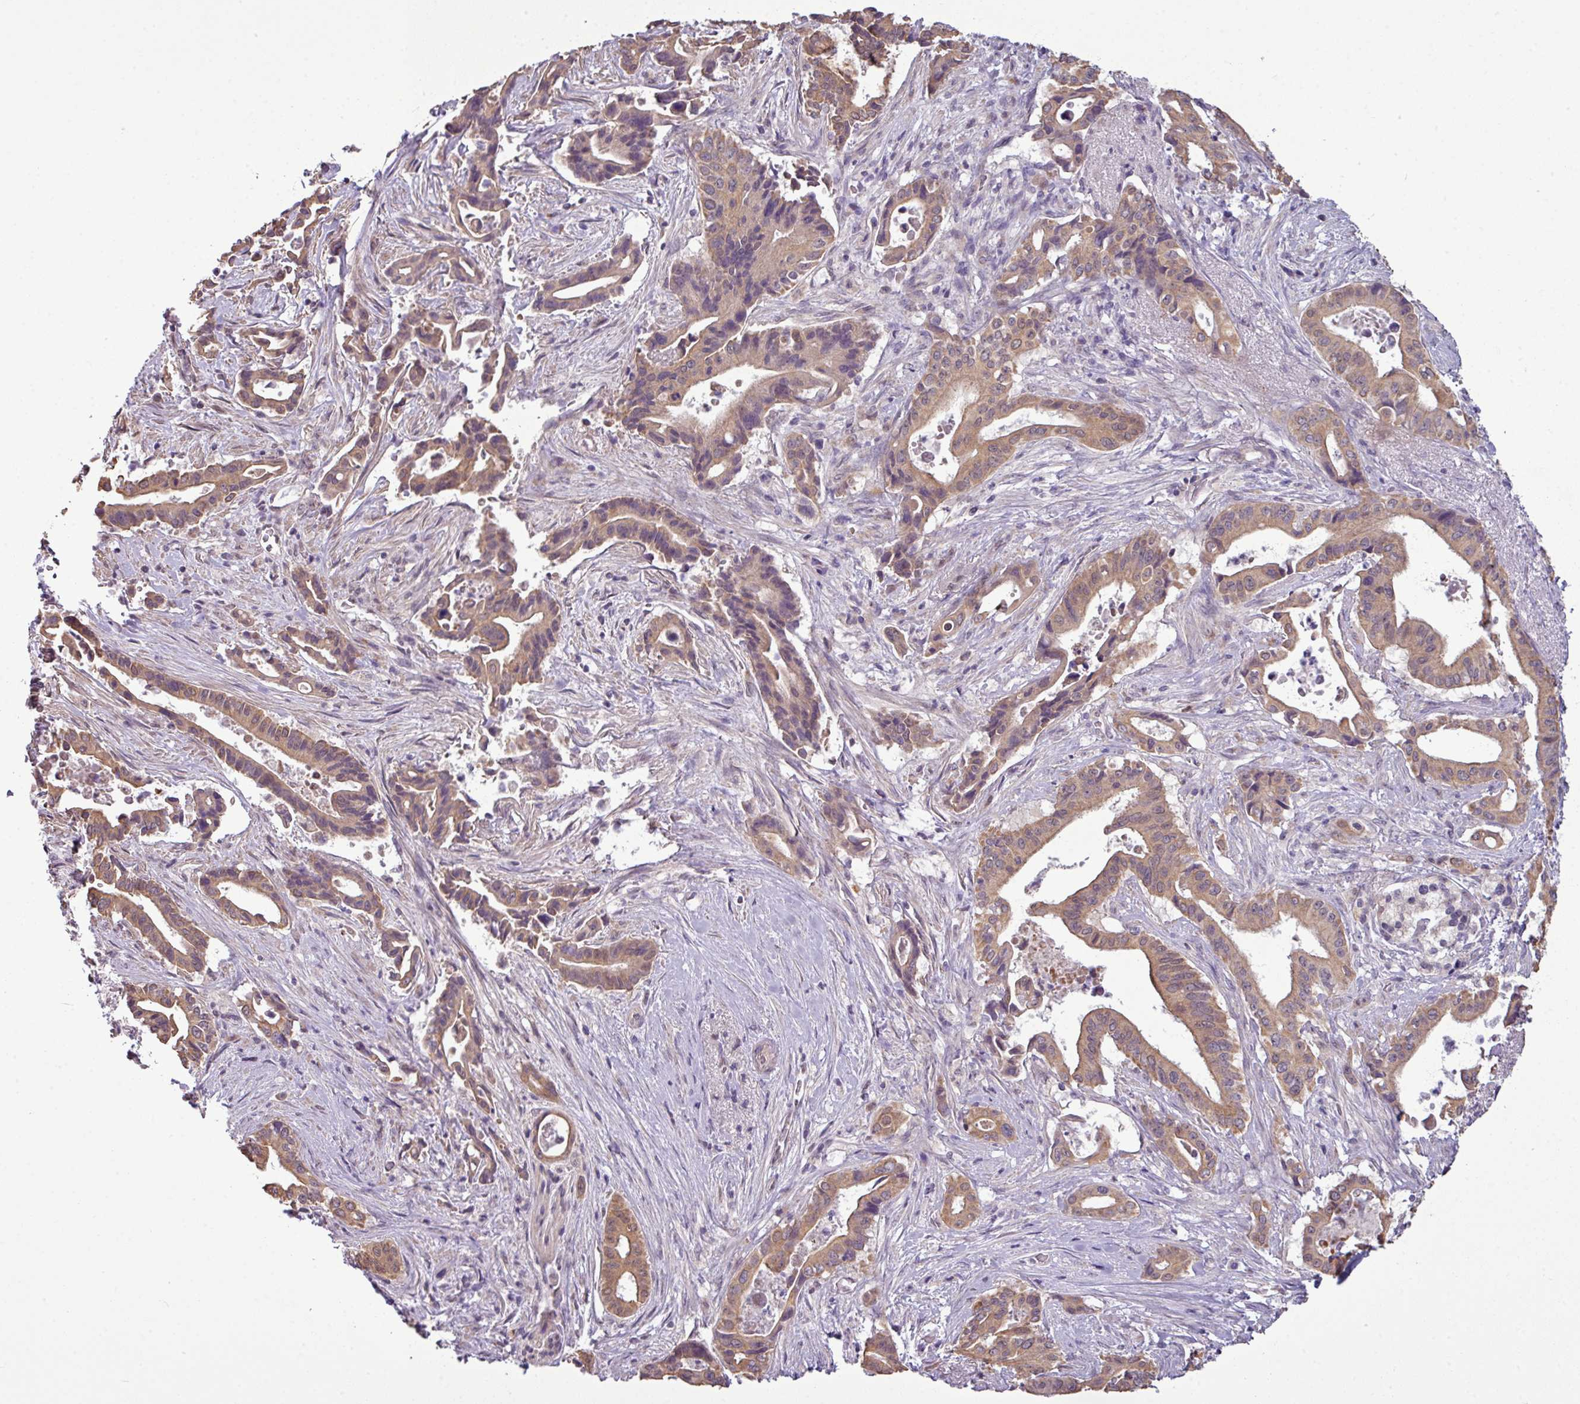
{"staining": {"intensity": "moderate", "quantity": ">75%", "location": "cytoplasmic/membranous"}, "tissue": "pancreatic cancer", "cell_type": "Tumor cells", "image_type": "cancer", "snomed": [{"axis": "morphology", "description": "Adenocarcinoma, NOS"}, {"axis": "topography", "description": "Pancreas"}], "caption": "Protein expression analysis of human pancreatic cancer reveals moderate cytoplasmic/membranous staining in about >75% of tumor cells. The staining was performed using DAB (3,3'-diaminobenzidine), with brown indicating positive protein expression. Nuclei are stained blue with hematoxylin.", "gene": "ZNF217", "patient": {"sex": "female", "age": 77}}